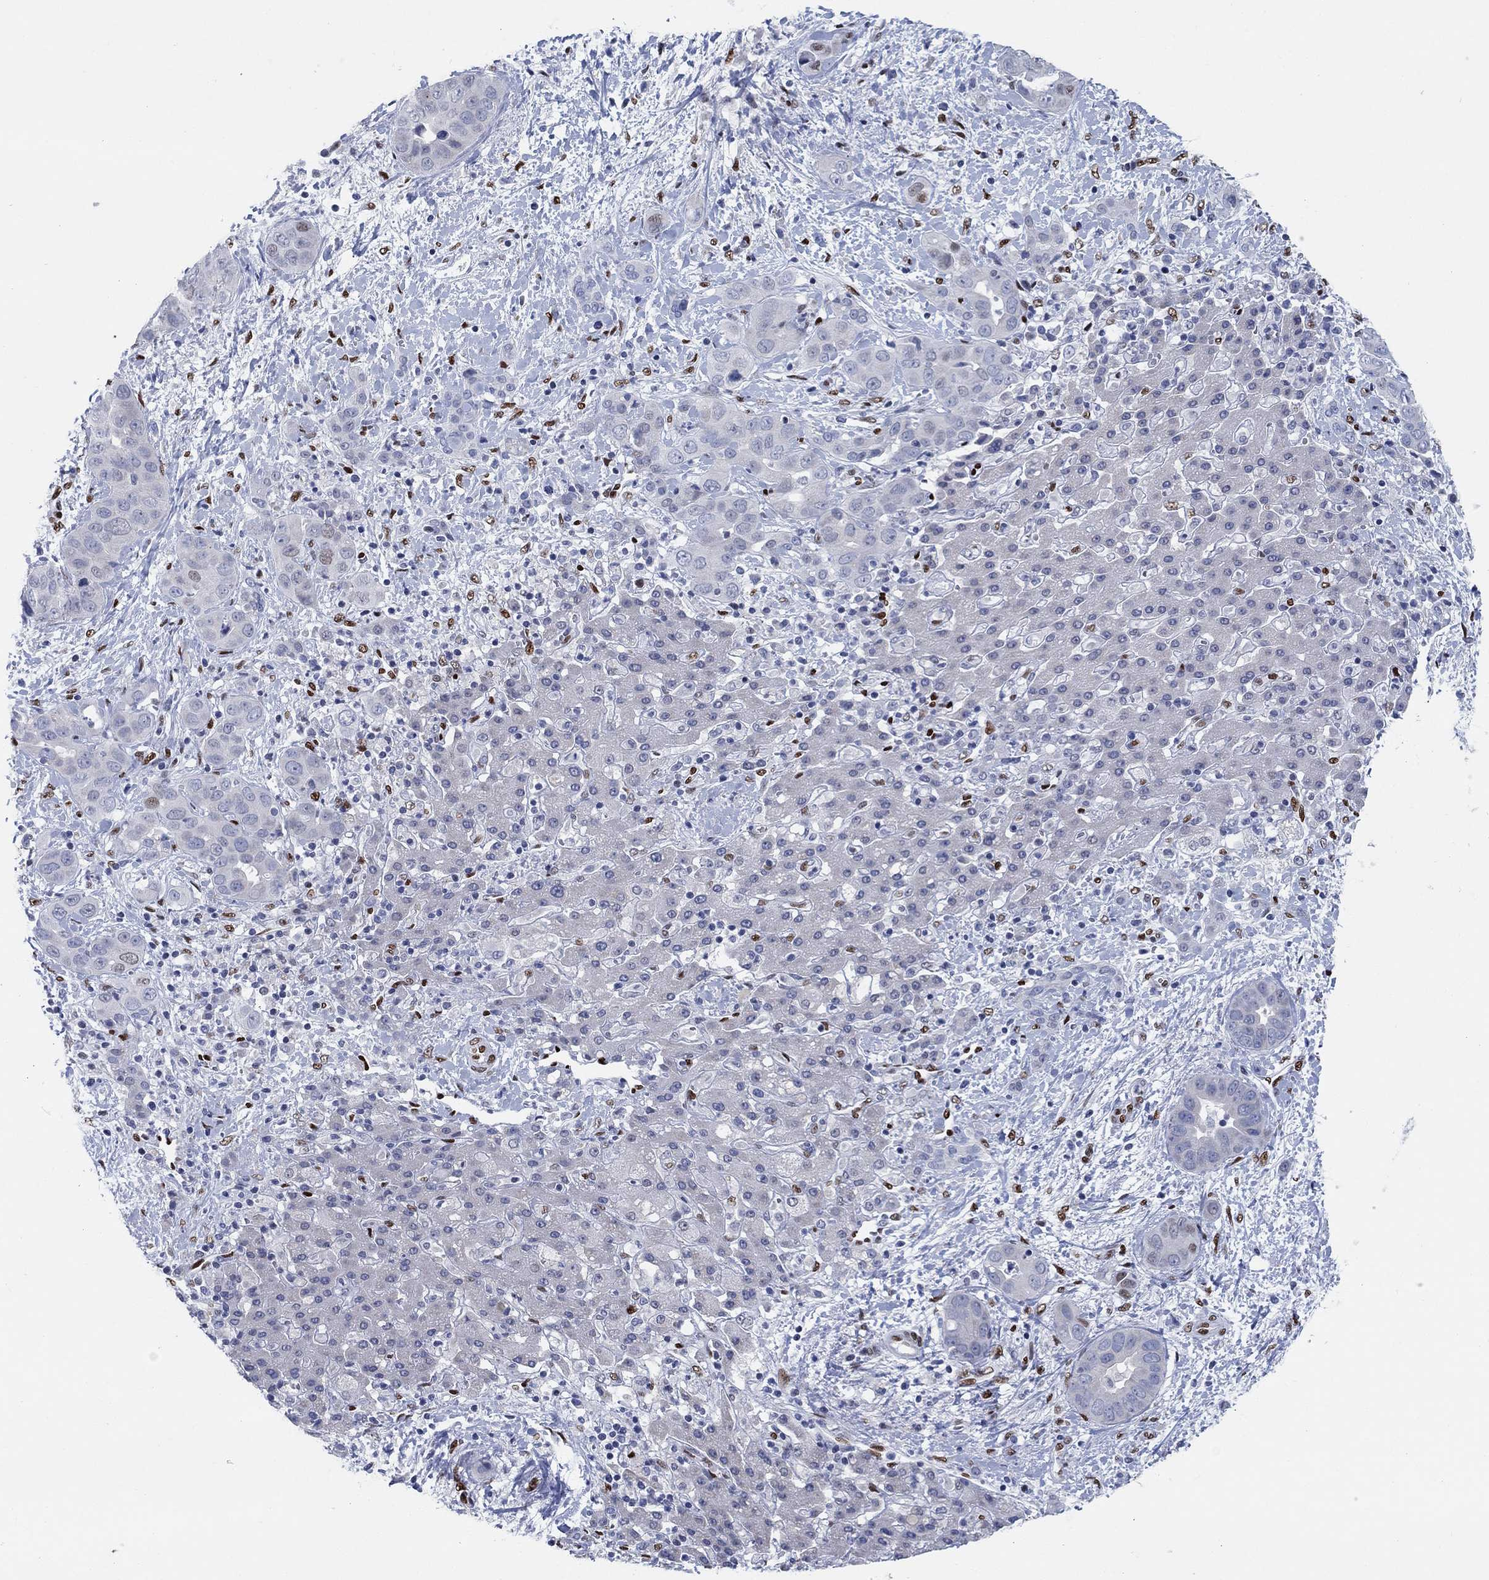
{"staining": {"intensity": "negative", "quantity": "none", "location": "none"}, "tissue": "liver cancer", "cell_type": "Tumor cells", "image_type": "cancer", "snomed": [{"axis": "morphology", "description": "Cholangiocarcinoma"}, {"axis": "topography", "description": "Liver"}], "caption": "Immunohistochemical staining of human liver cancer (cholangiocarcinoma) shows no significant expression in tumor cells. The staining was performed using DAB to visualize the protein expression in brown, while the nuclei were stained in blue with hematoxylin (Magnification: 20x).", "gene": "ZEB1", "patient": {"sex": "female", "age": 52}}